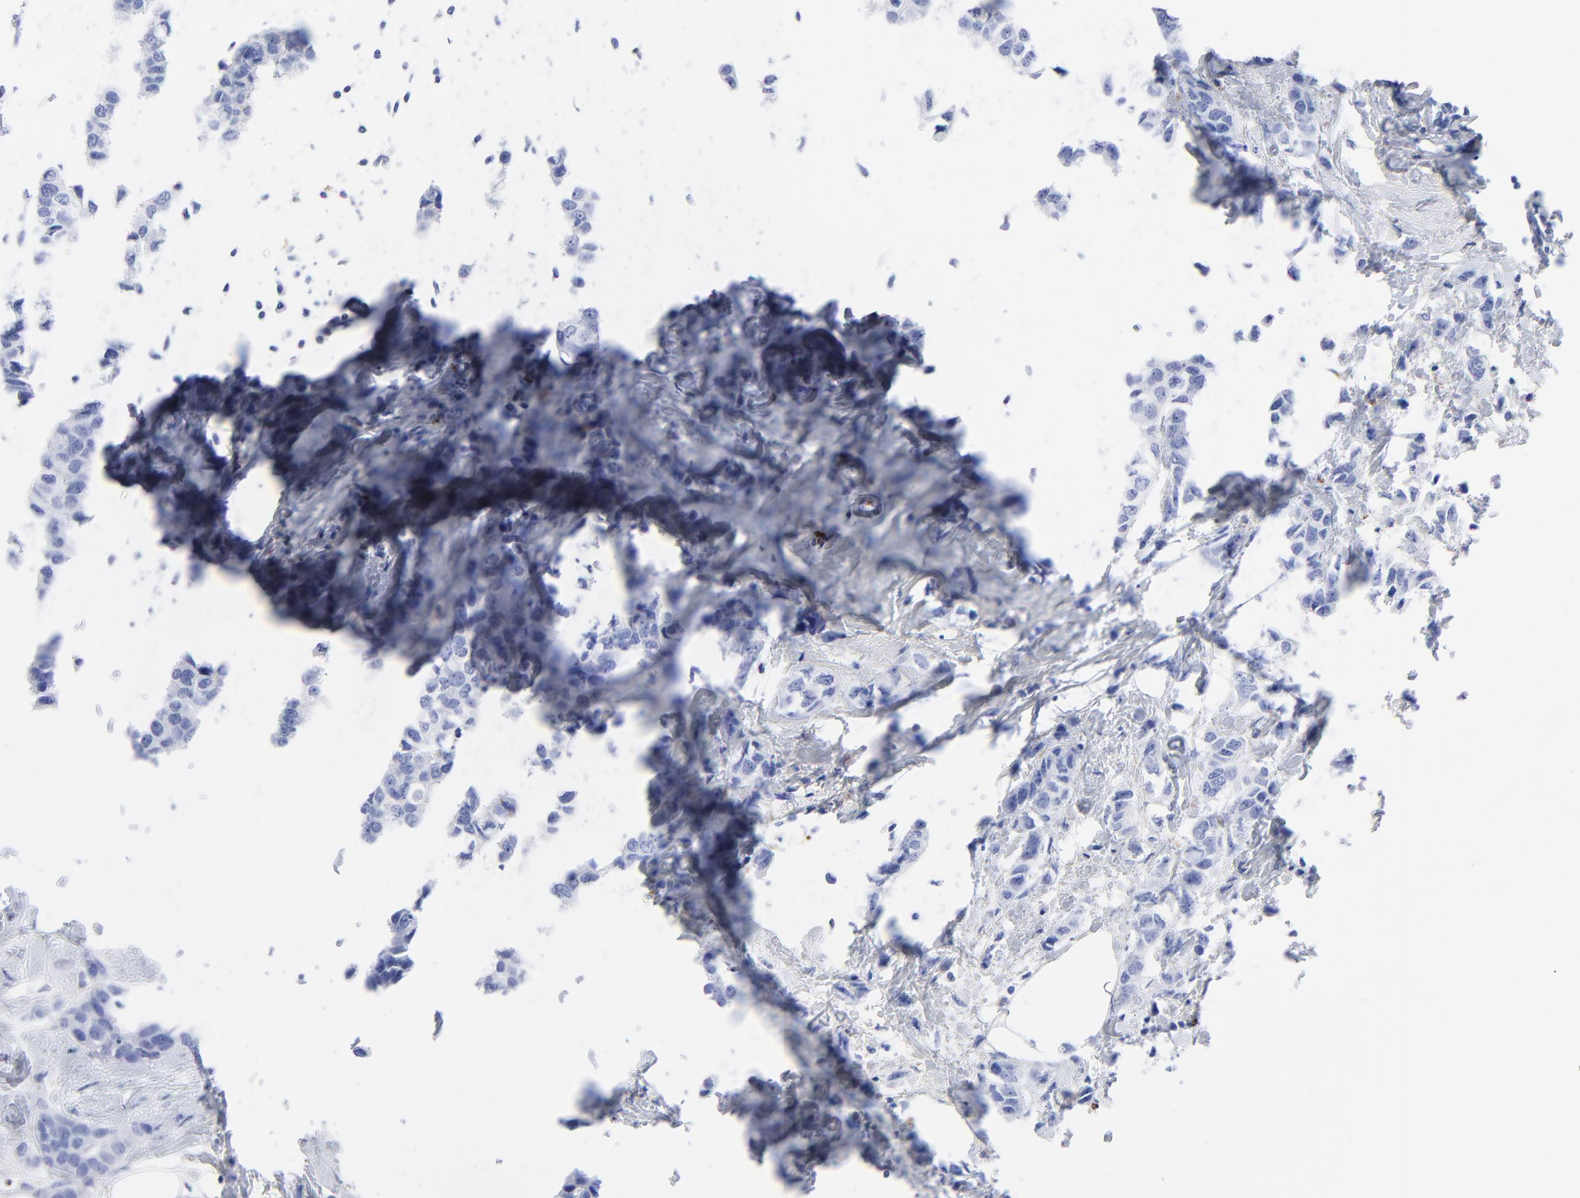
{"staining": {"intensity": "negative", "quantity": "none", "location": "none"}, "tissue": "breast cancer", "cell_type": "Tumor cells", "image_type": "cancer", "snomed": [{"axis": "morphology", "description": "Normal tissue, NOS"}, {"axis": "morphology", "description": "Duct carcinoma"}, {"axis": "topography", "description": "Breast"}], "caption": "Image shows no protein expression in tumor cells of breast cancer tissue. Brightfield microscopy of immunohistochemistry stained with DAB (3,3'-diaminobenzidine) (brown) and hematoxylin (blue), captured at high magnification.", "gene": "CPVL", "patient": {"sex": "female", "age": 50}}